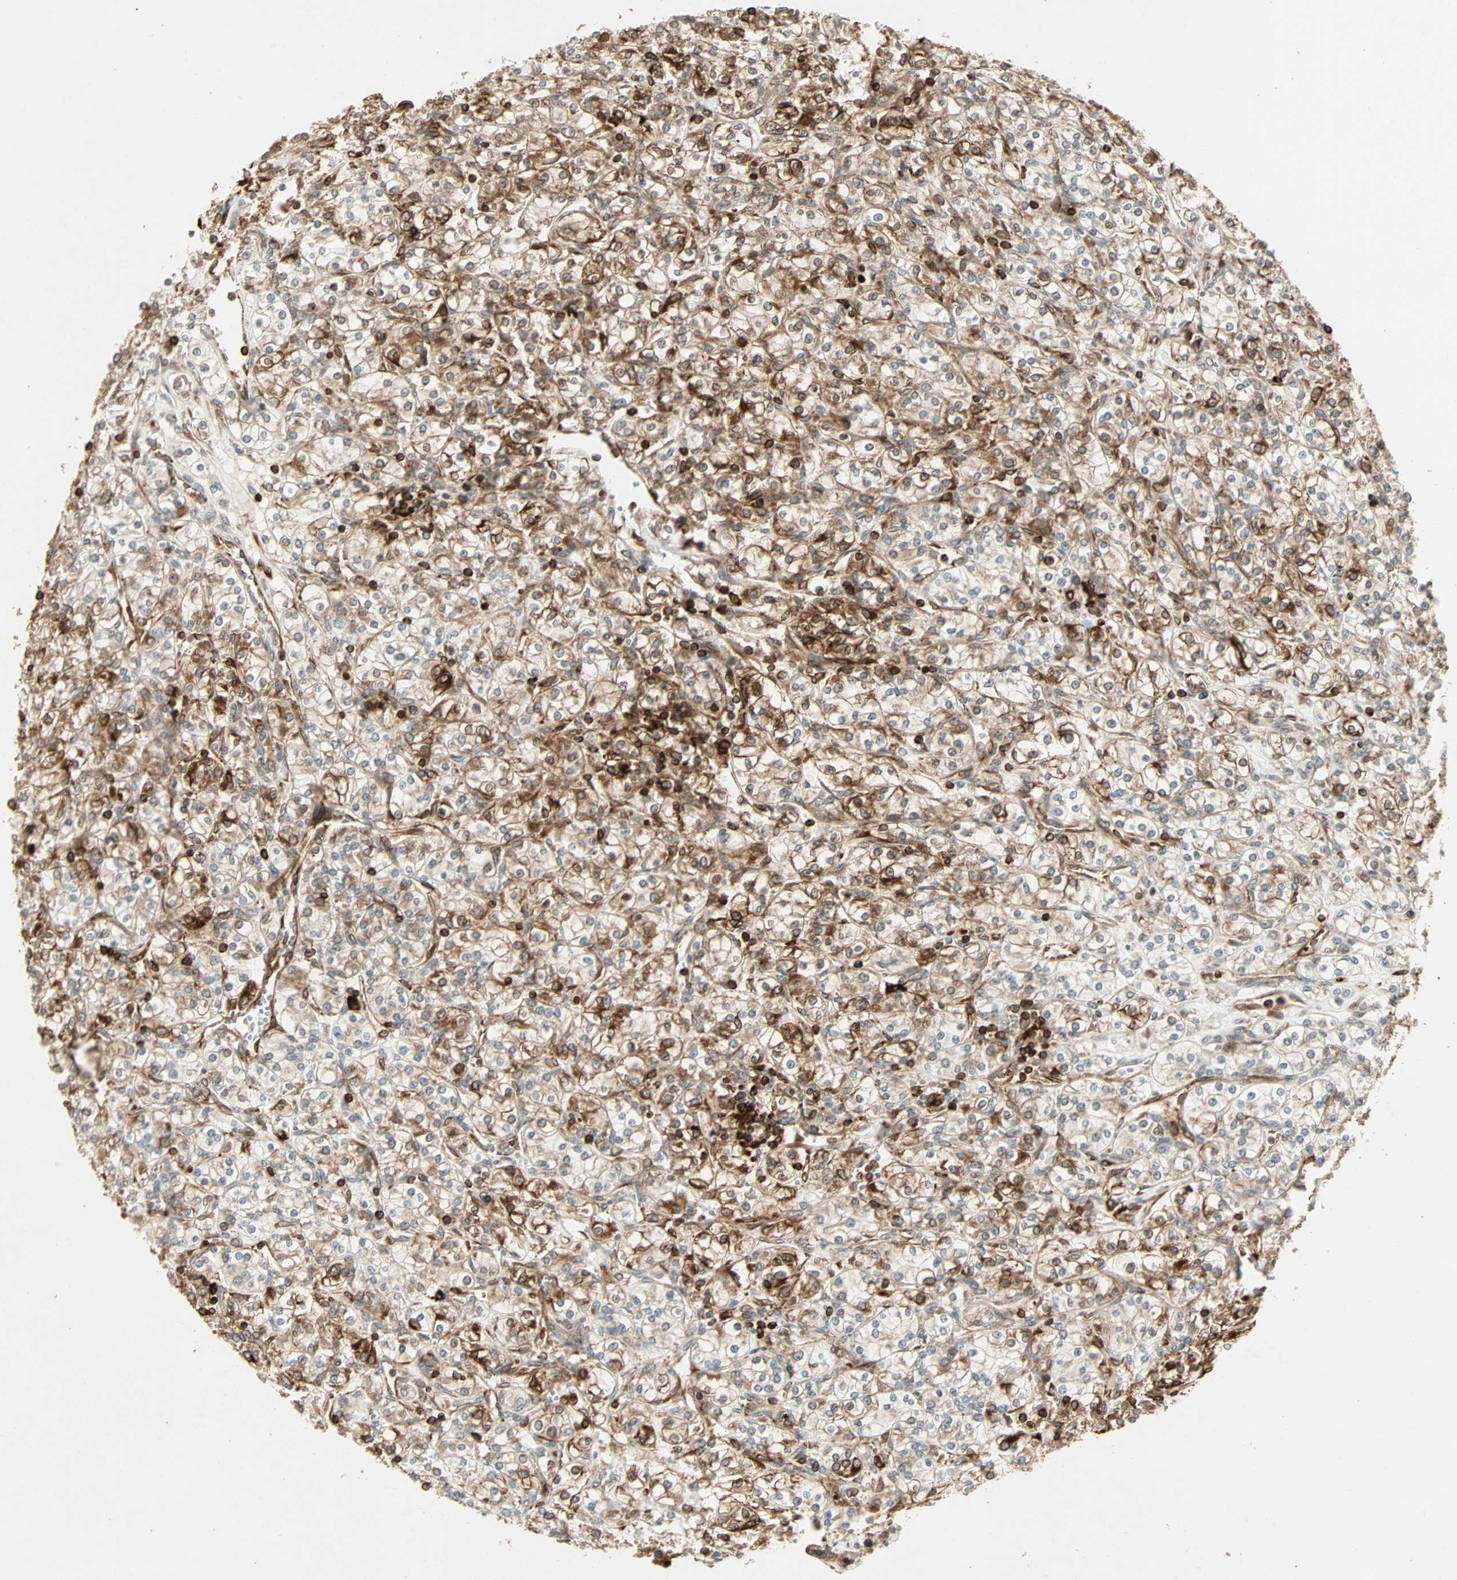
{"staining": {"intensity": "strong", "quantity": ">75%", "location": "cytoplasmic/membranous"}, "tissue": "renal cancer", "cell_type": "Tumor cells", "image_type": "cancer", "snomed": [{"axis": "morphology", "description": "Adenocarcinoma, NOS"}, {"axis": "topography", "description": "Kidney"}], "caption": "Immunohistochemistry (DAB (3,3'-diaminobenzidine)) staining of human renal cancer displays strong cytoplasmic/membranous protein staining in about >75% of tumor cells.", "gene": "TAPBP", "patient": {"sex": "male", "age": 77}}